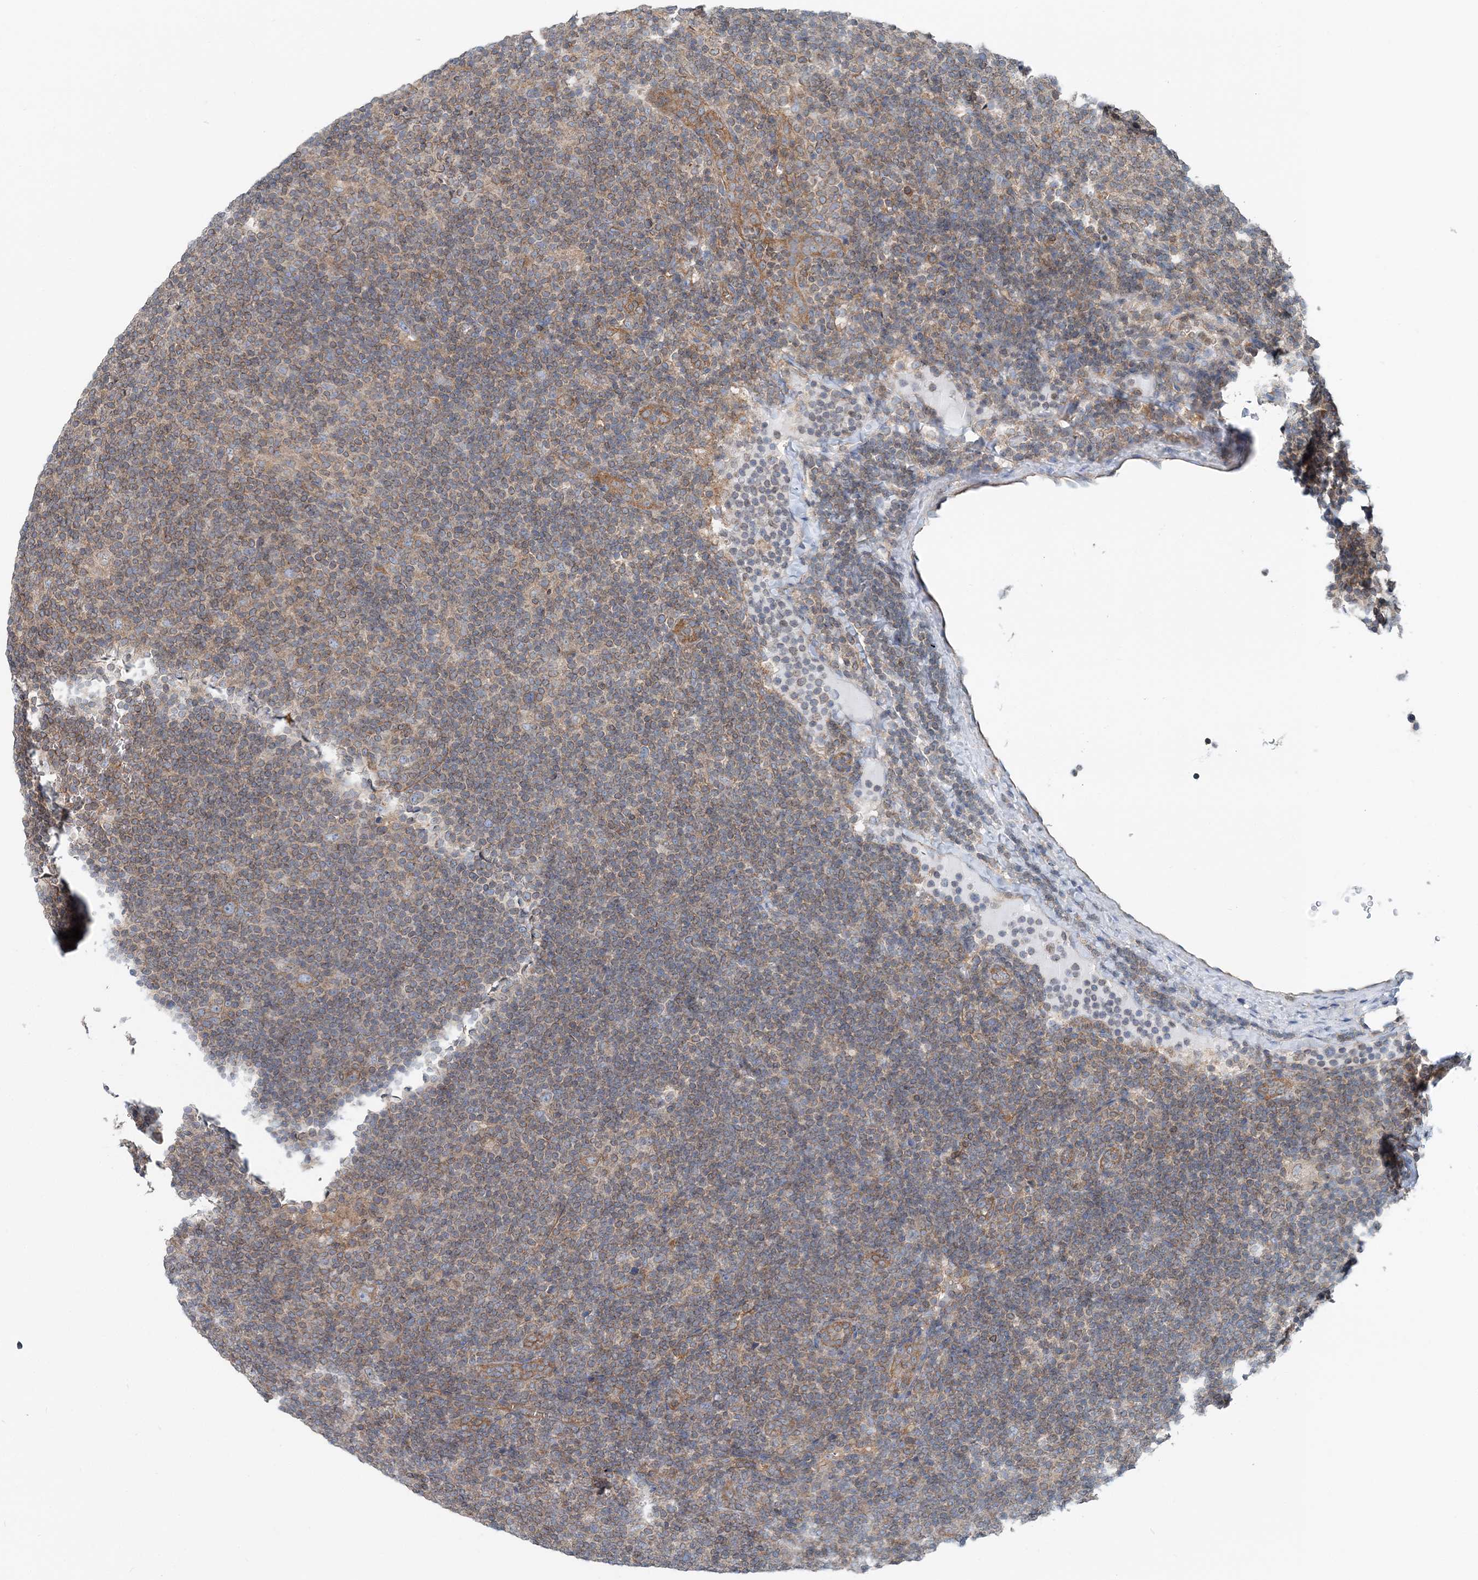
{"staining": {"intensity": "moderate", "quantity": "25%-75%", "location": "cytoplasmic/membranous"}, "tissue": "lymphoma", "cell_type": "Tumor cells", "image_type": "cancer", "snomed": [{"axis": "morphology", "description": "Hodgkin's disease, NOS"}, {"axis": "topography", "description": "Lymph node"}], "caption": "Human Hodgkin's disease stained for a protein (brown) displays moderate cytoplasmic/membranous positive staining in approximately 25%-75% of tumor cells.", "gene": "MOB4", "patient": {"sex": "female", "age": 57}}